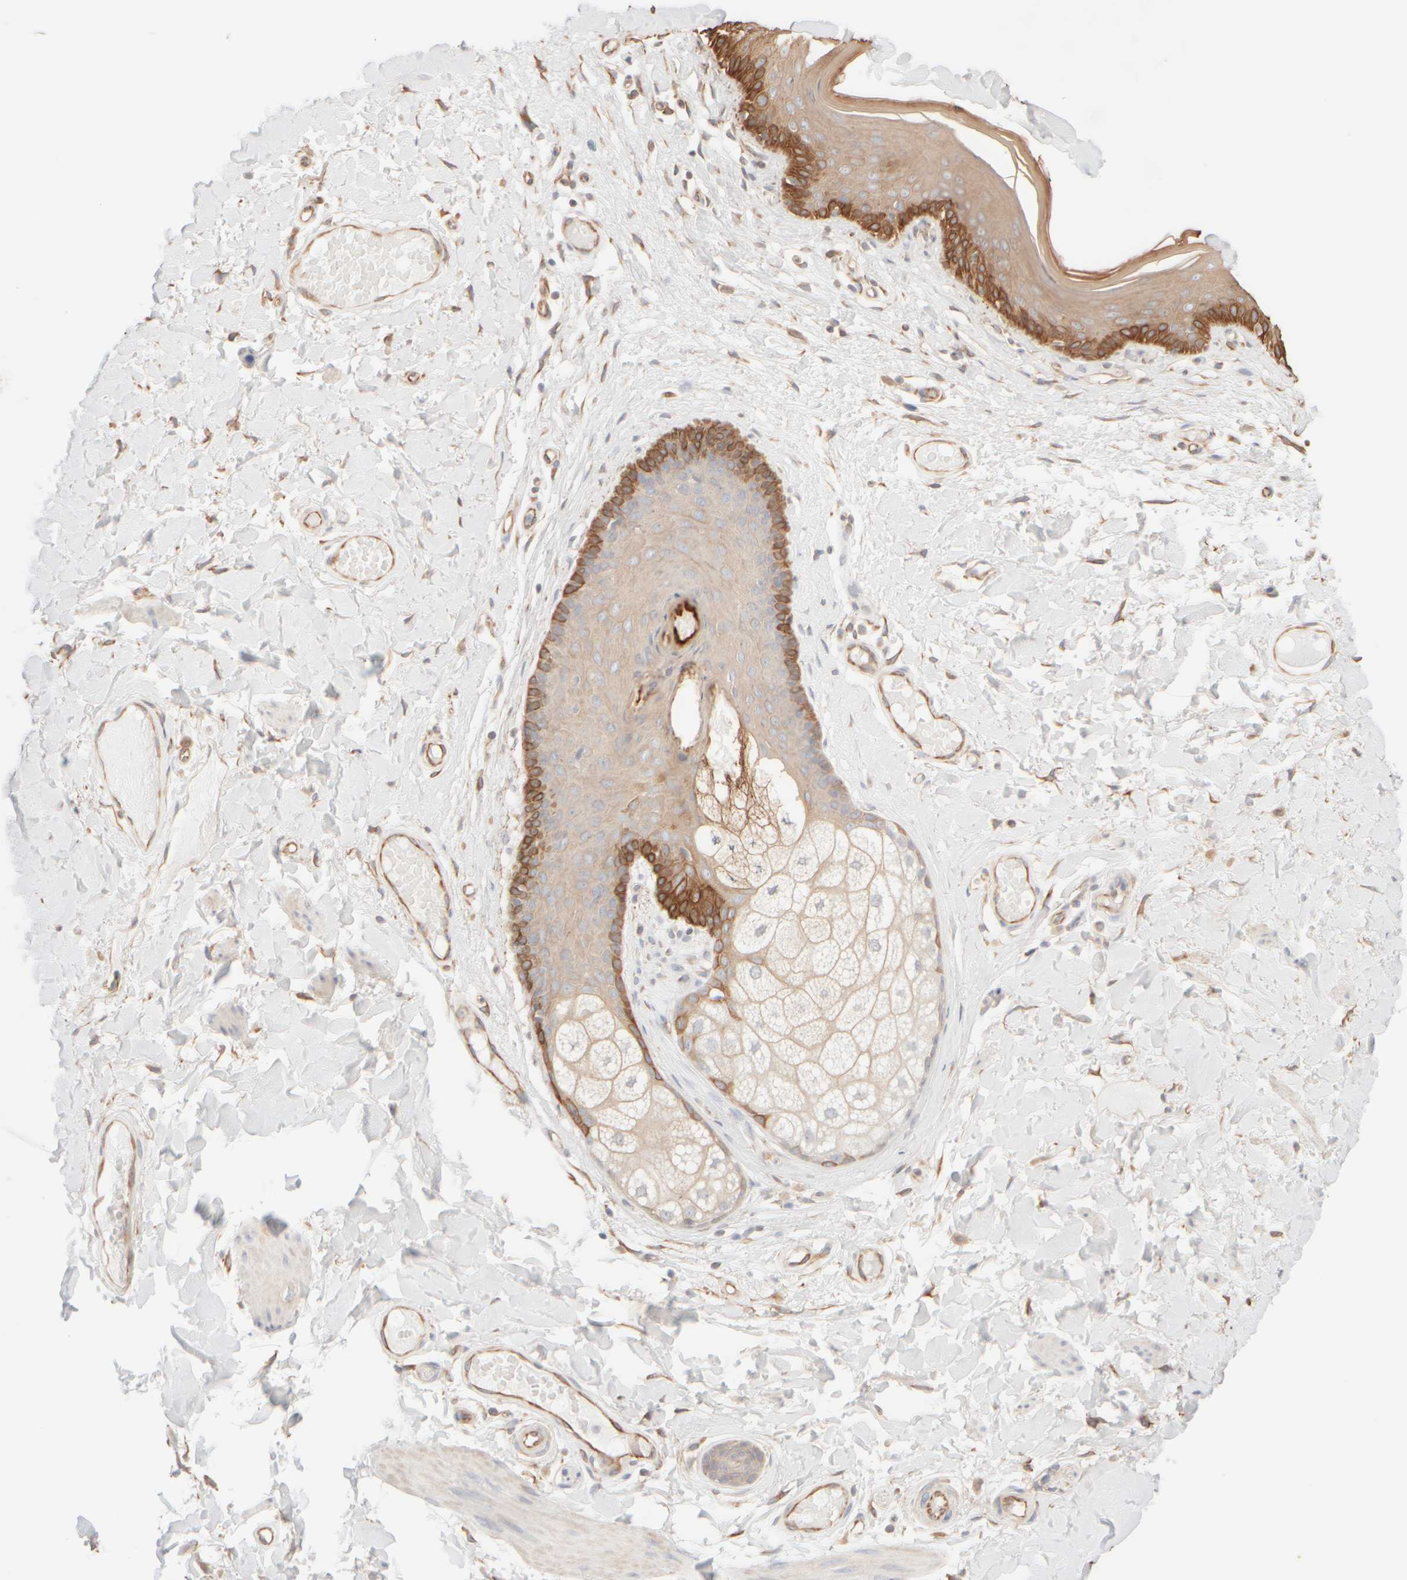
{"staining": {"intensity": "strong", "quantity": "25%-75%", "location": "cytoplasmic/membranous"}, "tissue": "skin", "cell_type": "Epidermal cells", "image_type": "normal", "snomed": [{"axis": "morphology", "description": "Normal tissue, NOS"}, {"axis": "topography", "description": "Vulva"}], "caption": "Protein expression analysis of normal skin exhibits strong cytoplasmic/membranous positivity in about 25%-75% of epidermal cells. Ihc stains the protein in brown and the nuclei are stained blue.", "gene": "KRT15", "patient": {"sex": "female", "age": 73}}